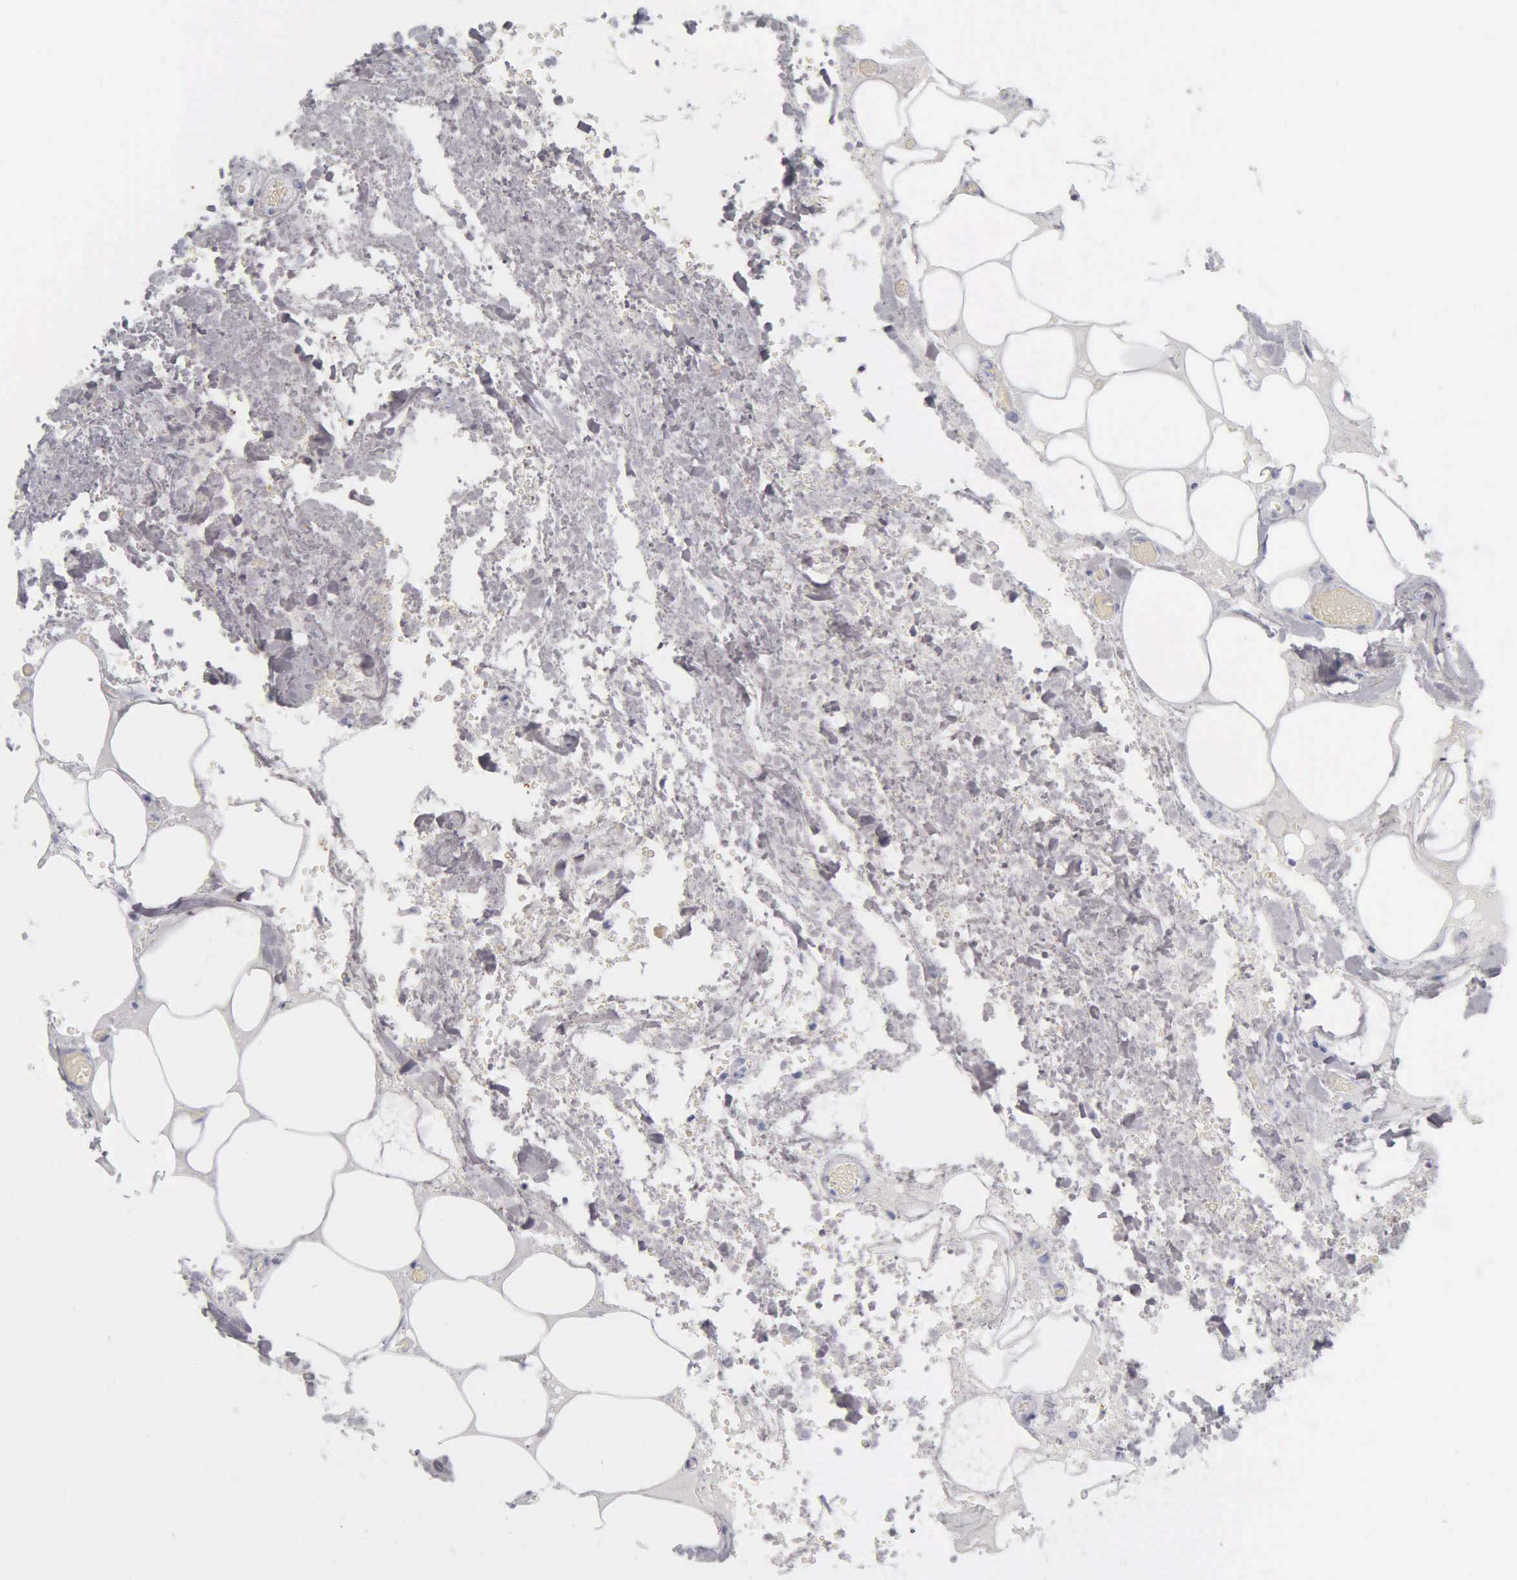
{"staining": {"intensity": "negative", "quantity": "none", "location": "none"}, "tissue": "smooth muscle", "cell_type": "Smooth muscle cells", "image_type": "normal", "snomed": [{"axis": "morphology", "description": "Normal tissue, NOS"}, {"axis": "topography", "description": "Uterus"}], "caption": "The image shows no significant staining in smooth muscle cells of smooth muscle.", "gene": "KRT20", "patient": {"sex": "female", "age": 56}}